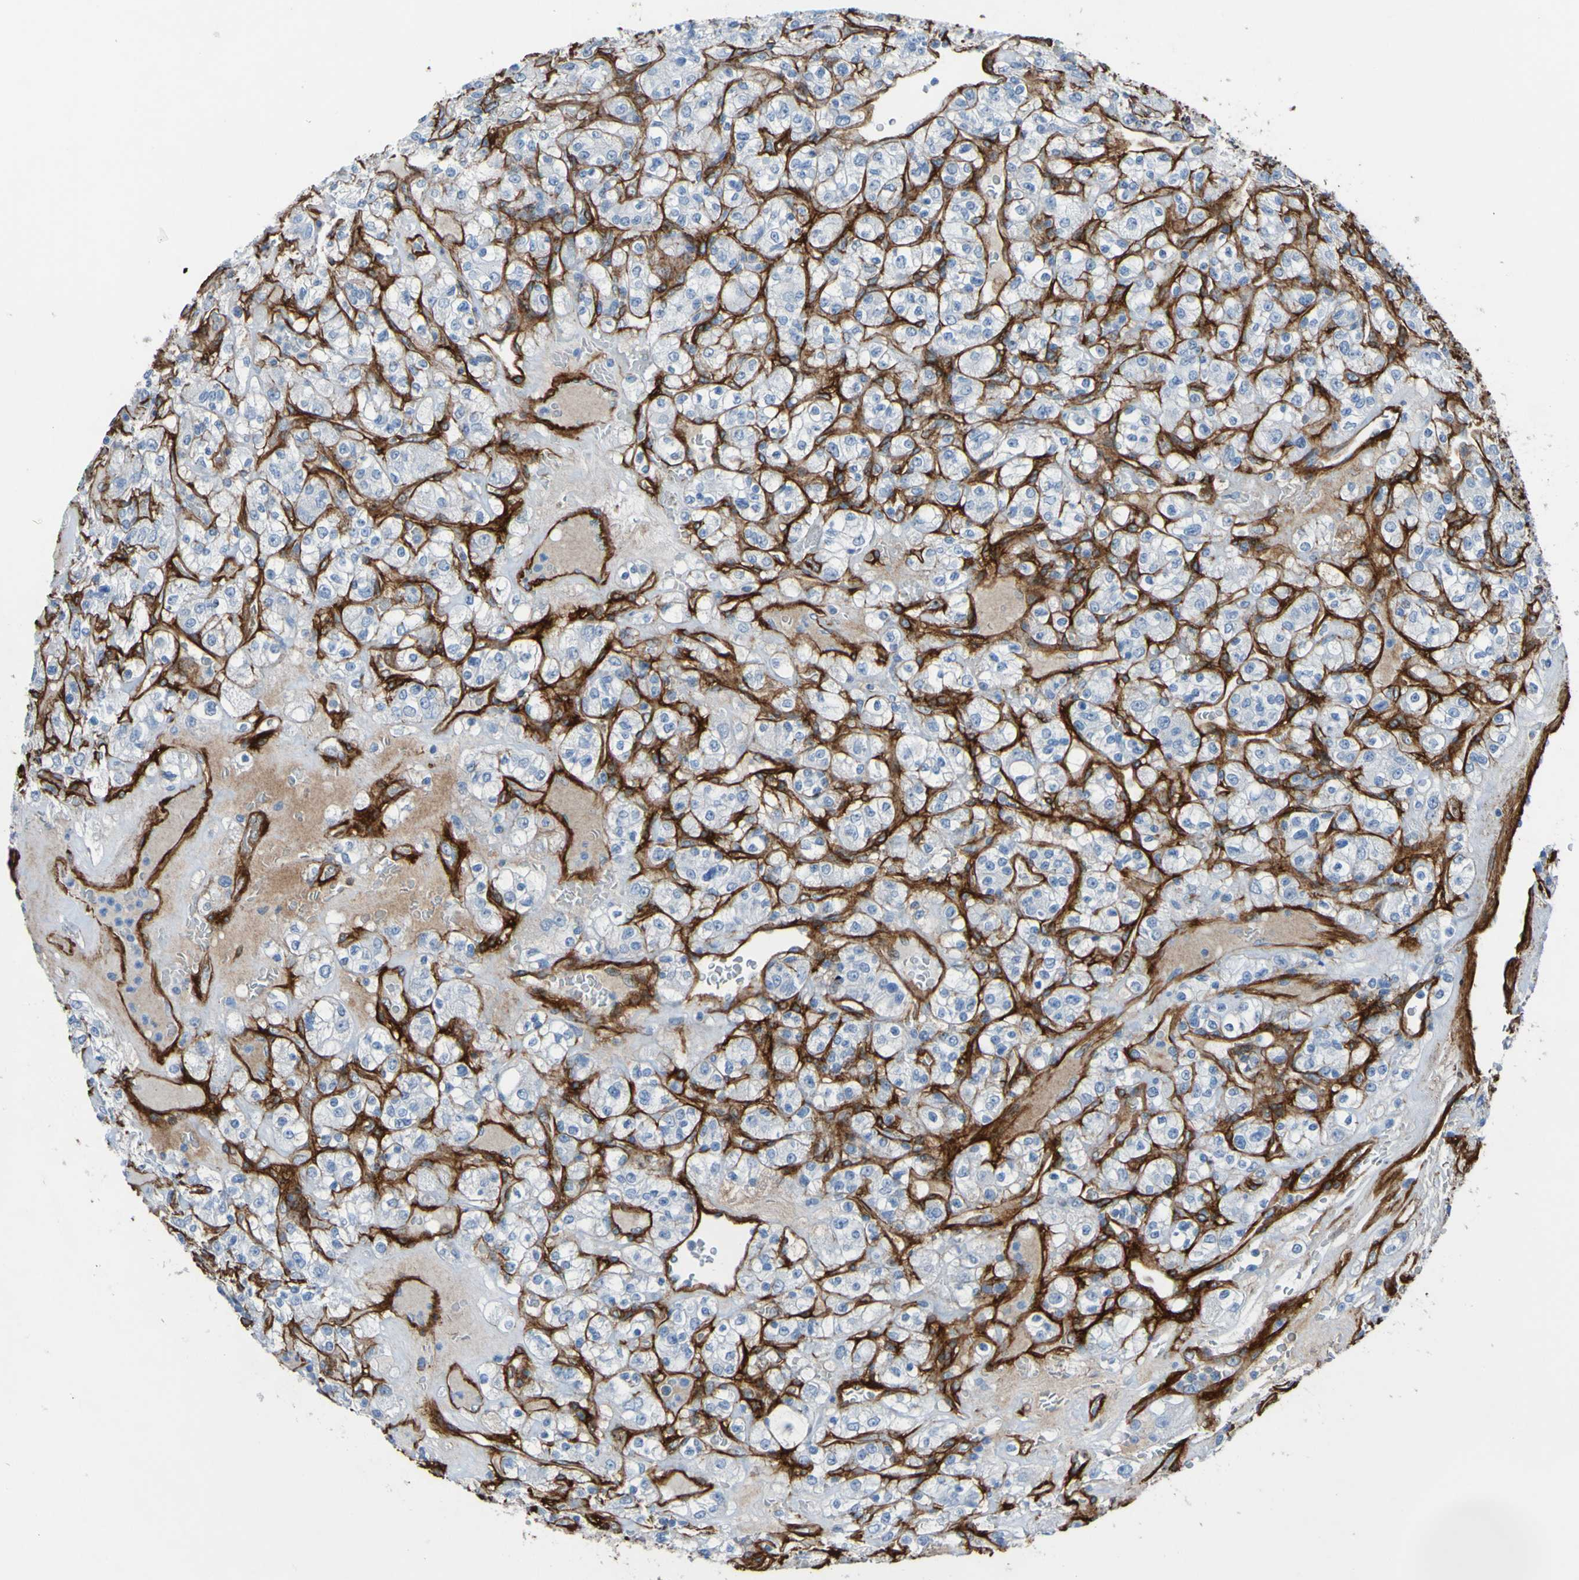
{"staining": {"intensity": "negative", "quantity": "none", "location": "none"}, "tissue": "renal cancer", "cell_type": "Tumor cells", "image_type": "cancer", "snomed": [{"axis": "morphology", "description": "Normal tissue, NOS"}, {"axis": "morphology", "description": "Adenocarcinoma, NOS"}, {"axis": "topography", "description": "Kidney"}], "caption": "A high-resolution histopathology image shows IHC staining of renal cancer (adenocarcinoma), which reveals no significant staining in tumor cells.", "gene": "COL4A2", "patient": {"sex": "female", "age": 72}}